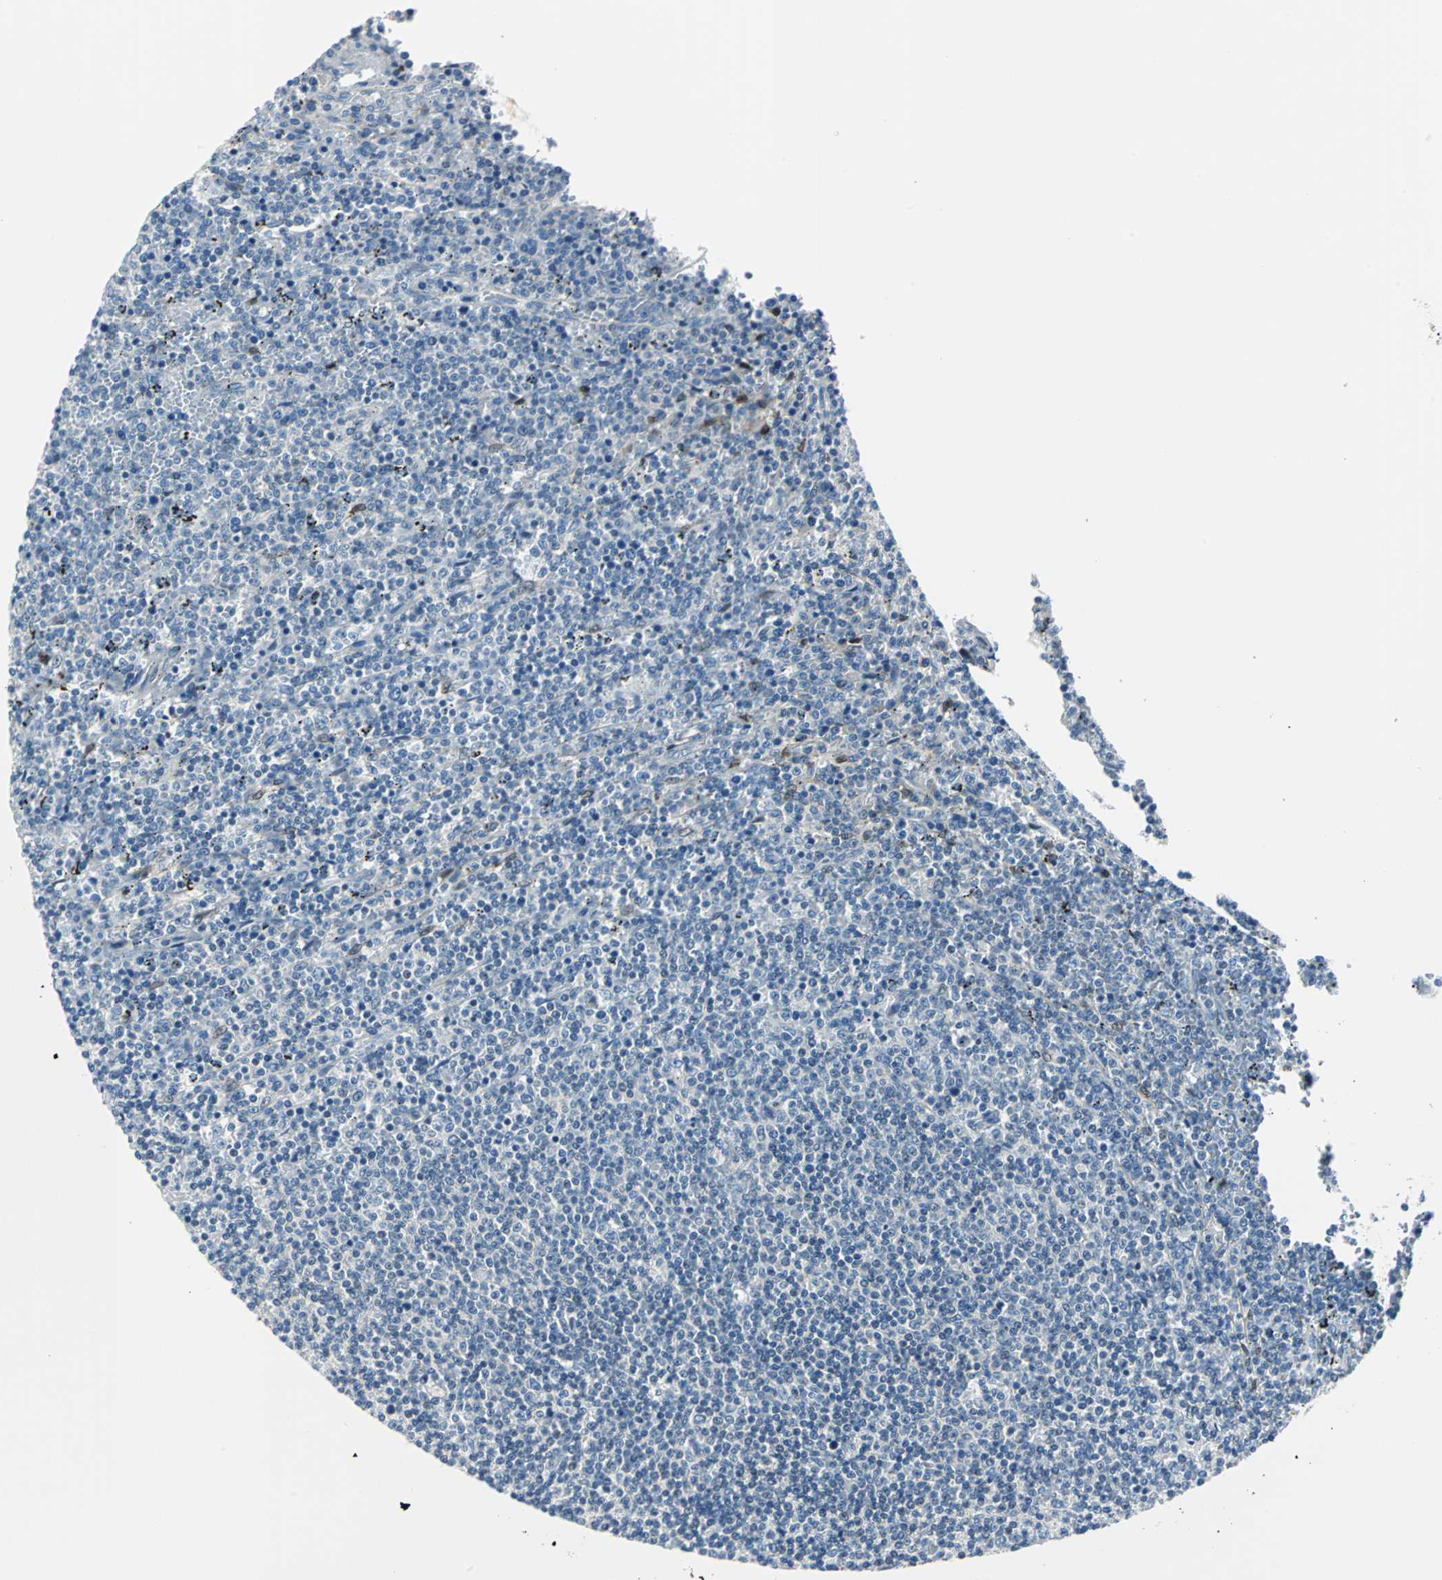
{"staining": {"intensity": "negative", "quantity": "none", "location": "none"}, "tissue": "lymphoma", "cell_type": "Tumor cells", "image_type": "cancer", "snomed": [{"axis": "morphology", "description": "Malignant lymphoma, non-Hodgkin's type, Low grade"}, {"axis": "topography", "description": "Spleen"}], "caption": "This micrograph is of lymphoma stained with immunohistochemistry (IHC) to label a protein in brown with the nuclei are counter-stained blue. There is no staining in tumor cells.", "gene": "FHL2", "patient": {"sex": "female", "age": 50}}